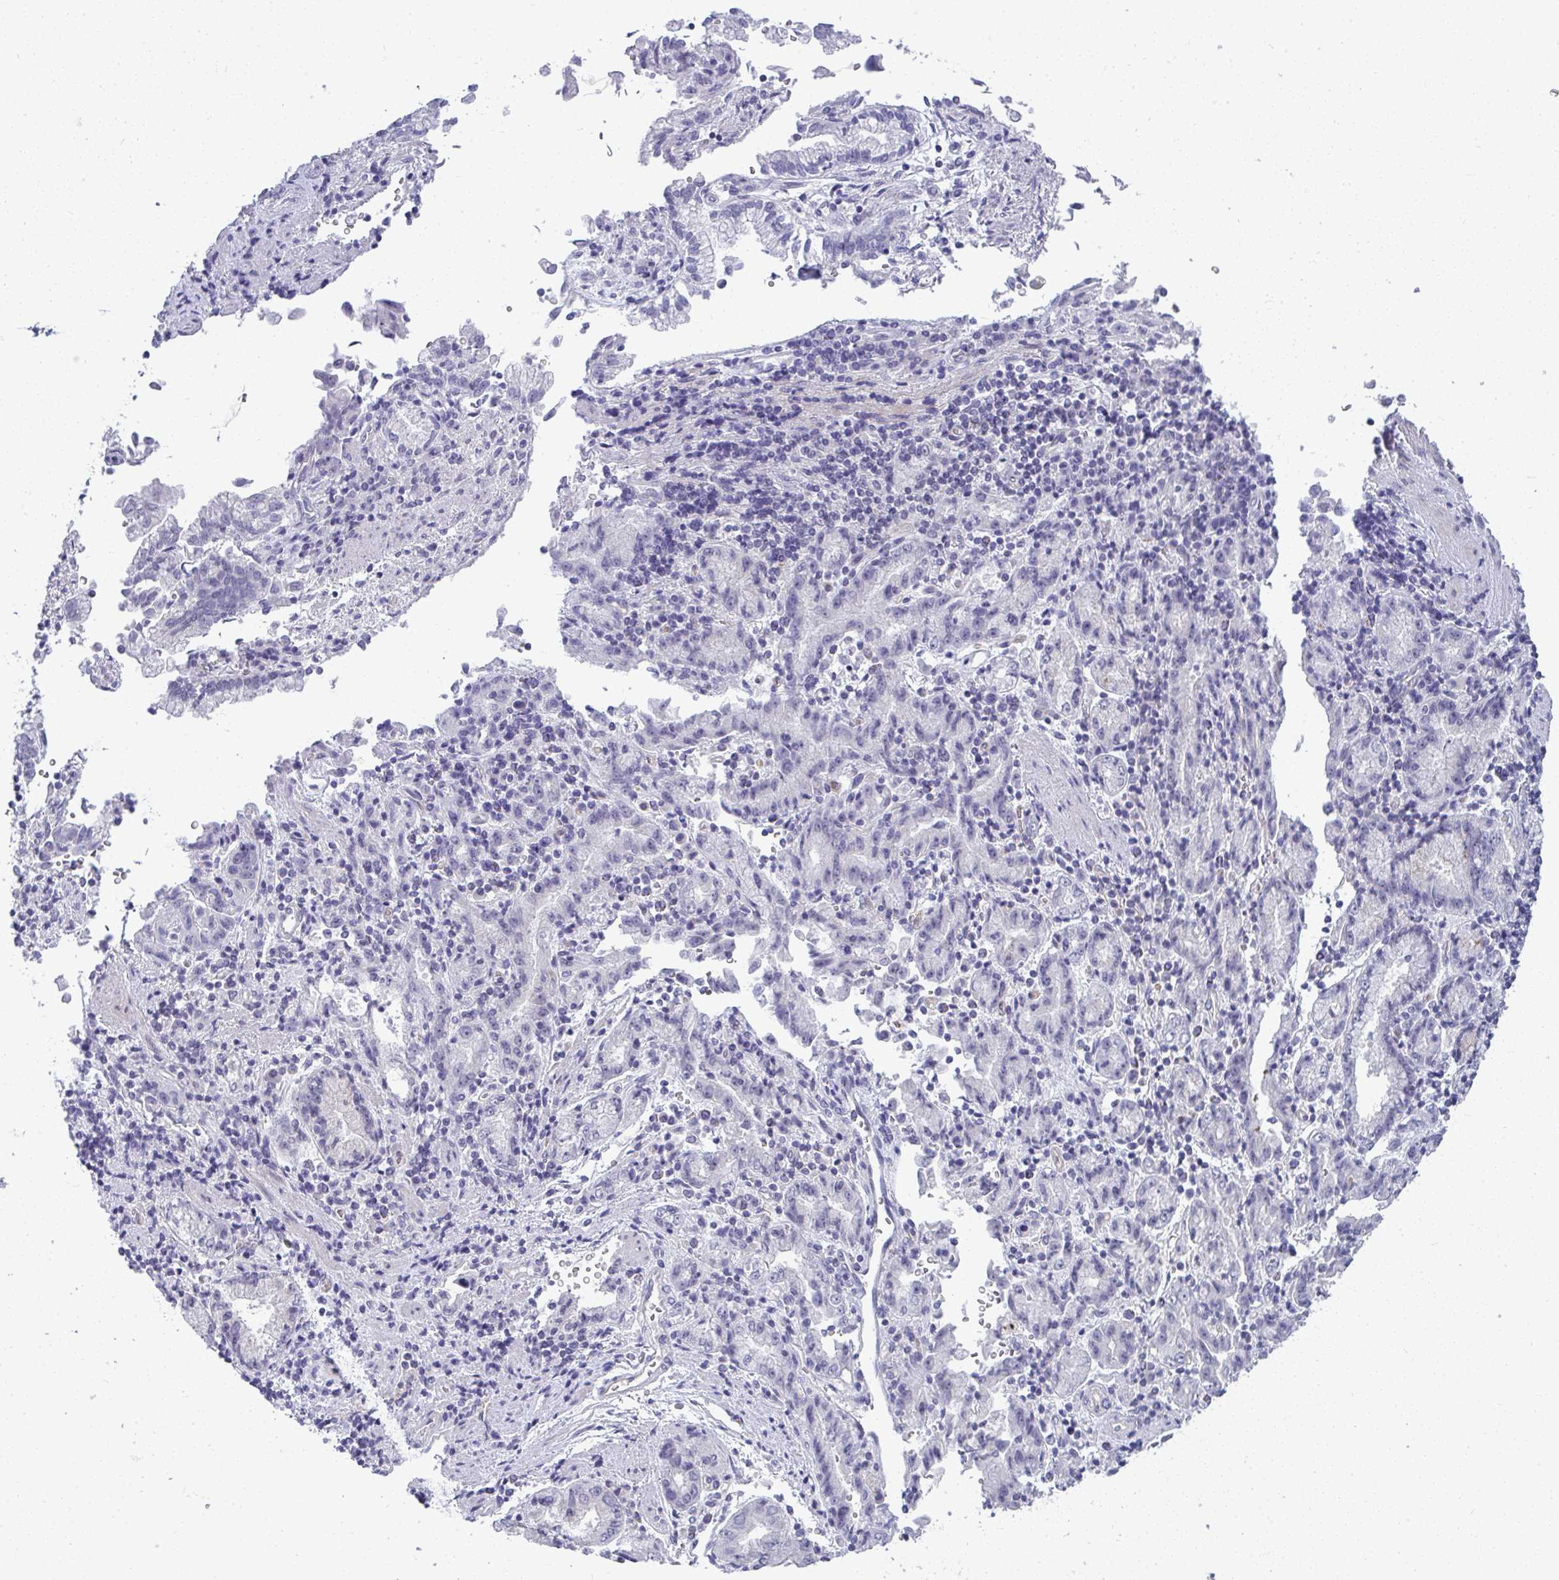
{"staining": {"intensity": "negative", "quantity": "none", "location": "none"}, "tissue": "stomach cancer", "cell_type": "Tumor cells", "image_type": "cancer", "snomed": [{"axis": "morphology", "description": "Adenocarcinoma, NOS"}, {"axis": "topography", "description": "Stomach"}], "caption": "This is an IHC histopathology image of adenocarcinoma (stomach). There is no positivity in tumor cells.", "gene": "TMEM82", "patient": {"sex": "male", "age": 62}}